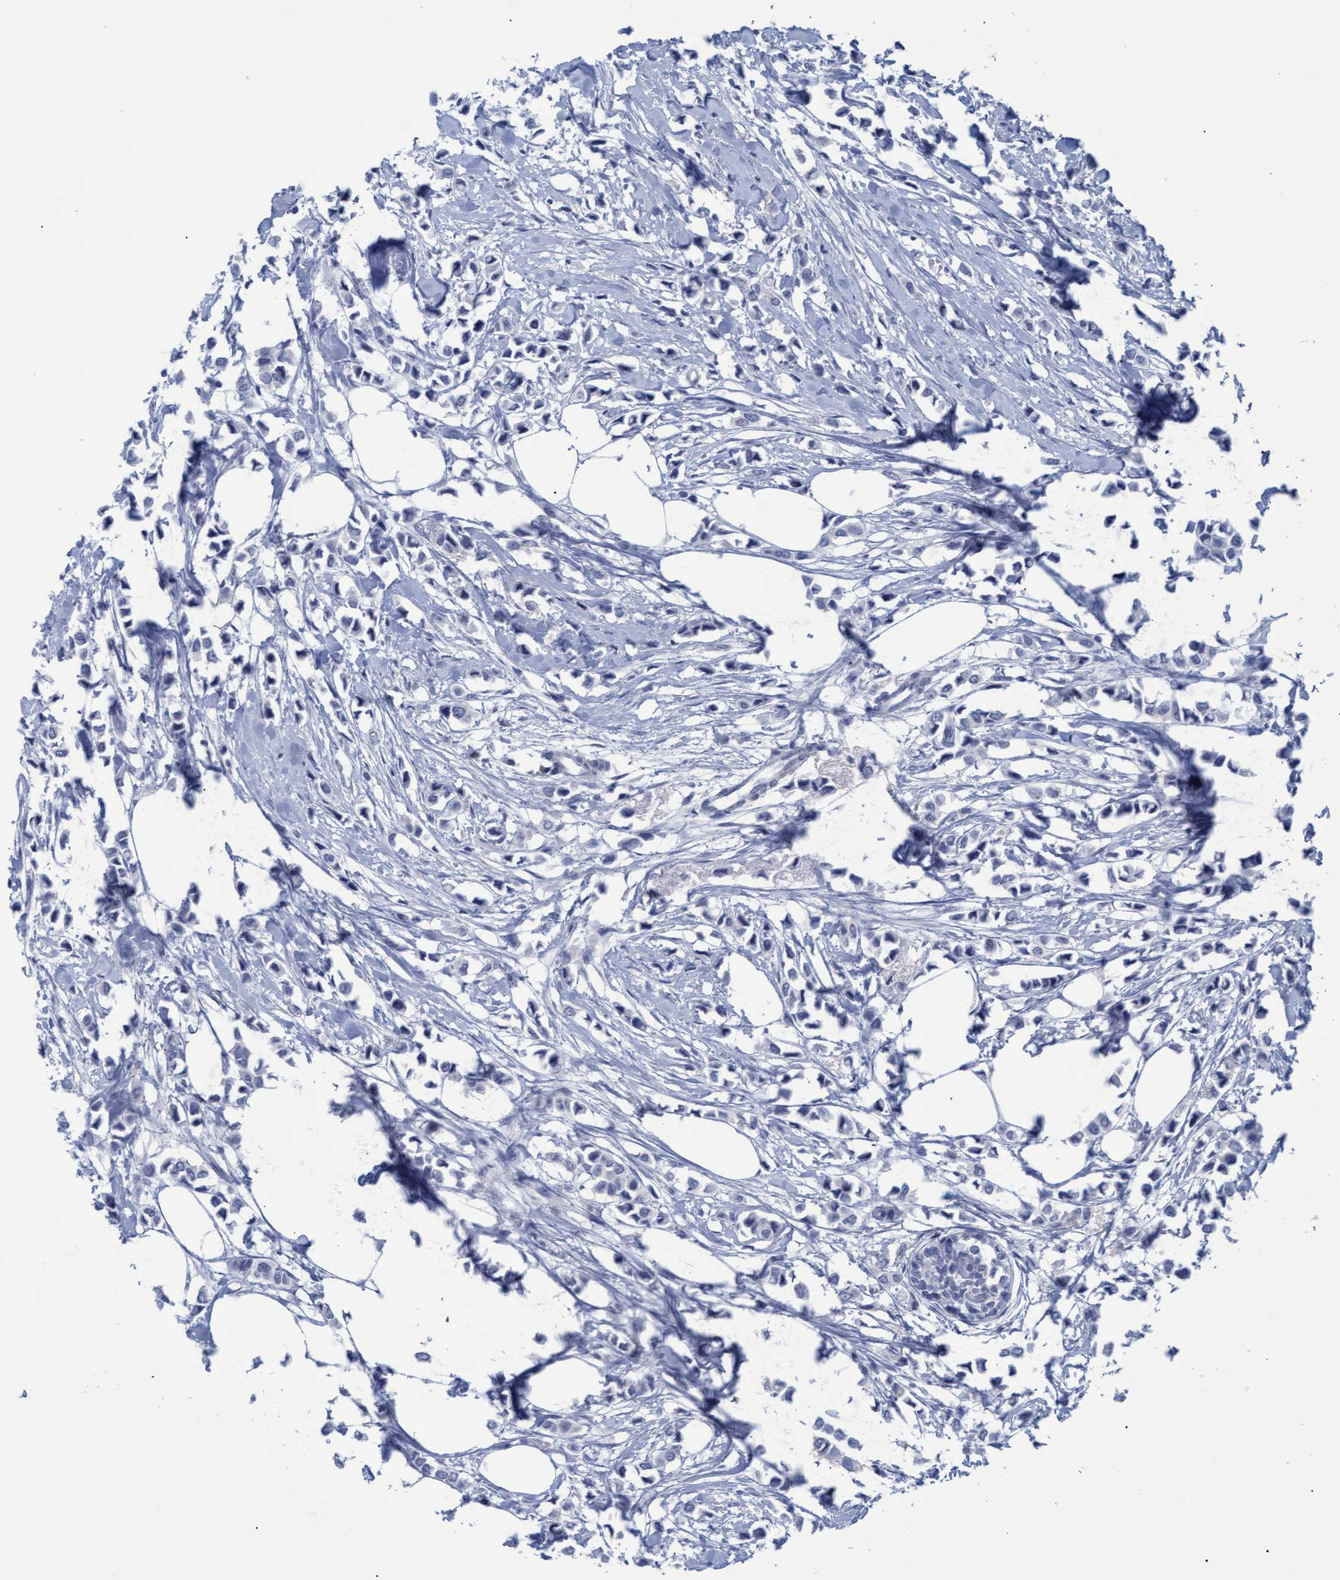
{"staining": {"intensity": "negative", "quantity": "none", "location": "none"}, "tissue": "breast cancer", "cell_type": "Tumor cells", "image_type": "cancer", "snomed": [{"axis": "morphology", "description": "Lobular carcinoma"}, {"axis": "topography", "description": "Breast"}], "caption": "Tumor cells are negative for protein expression in human breast cancer. The staining is performed using DAB (3,3'-diaminobenzidine) brown chromogen with nuclei counter-stained in using hematoxylin.", "gene": "SSTR3", "patient": {"sex": "female", "age": 51}}